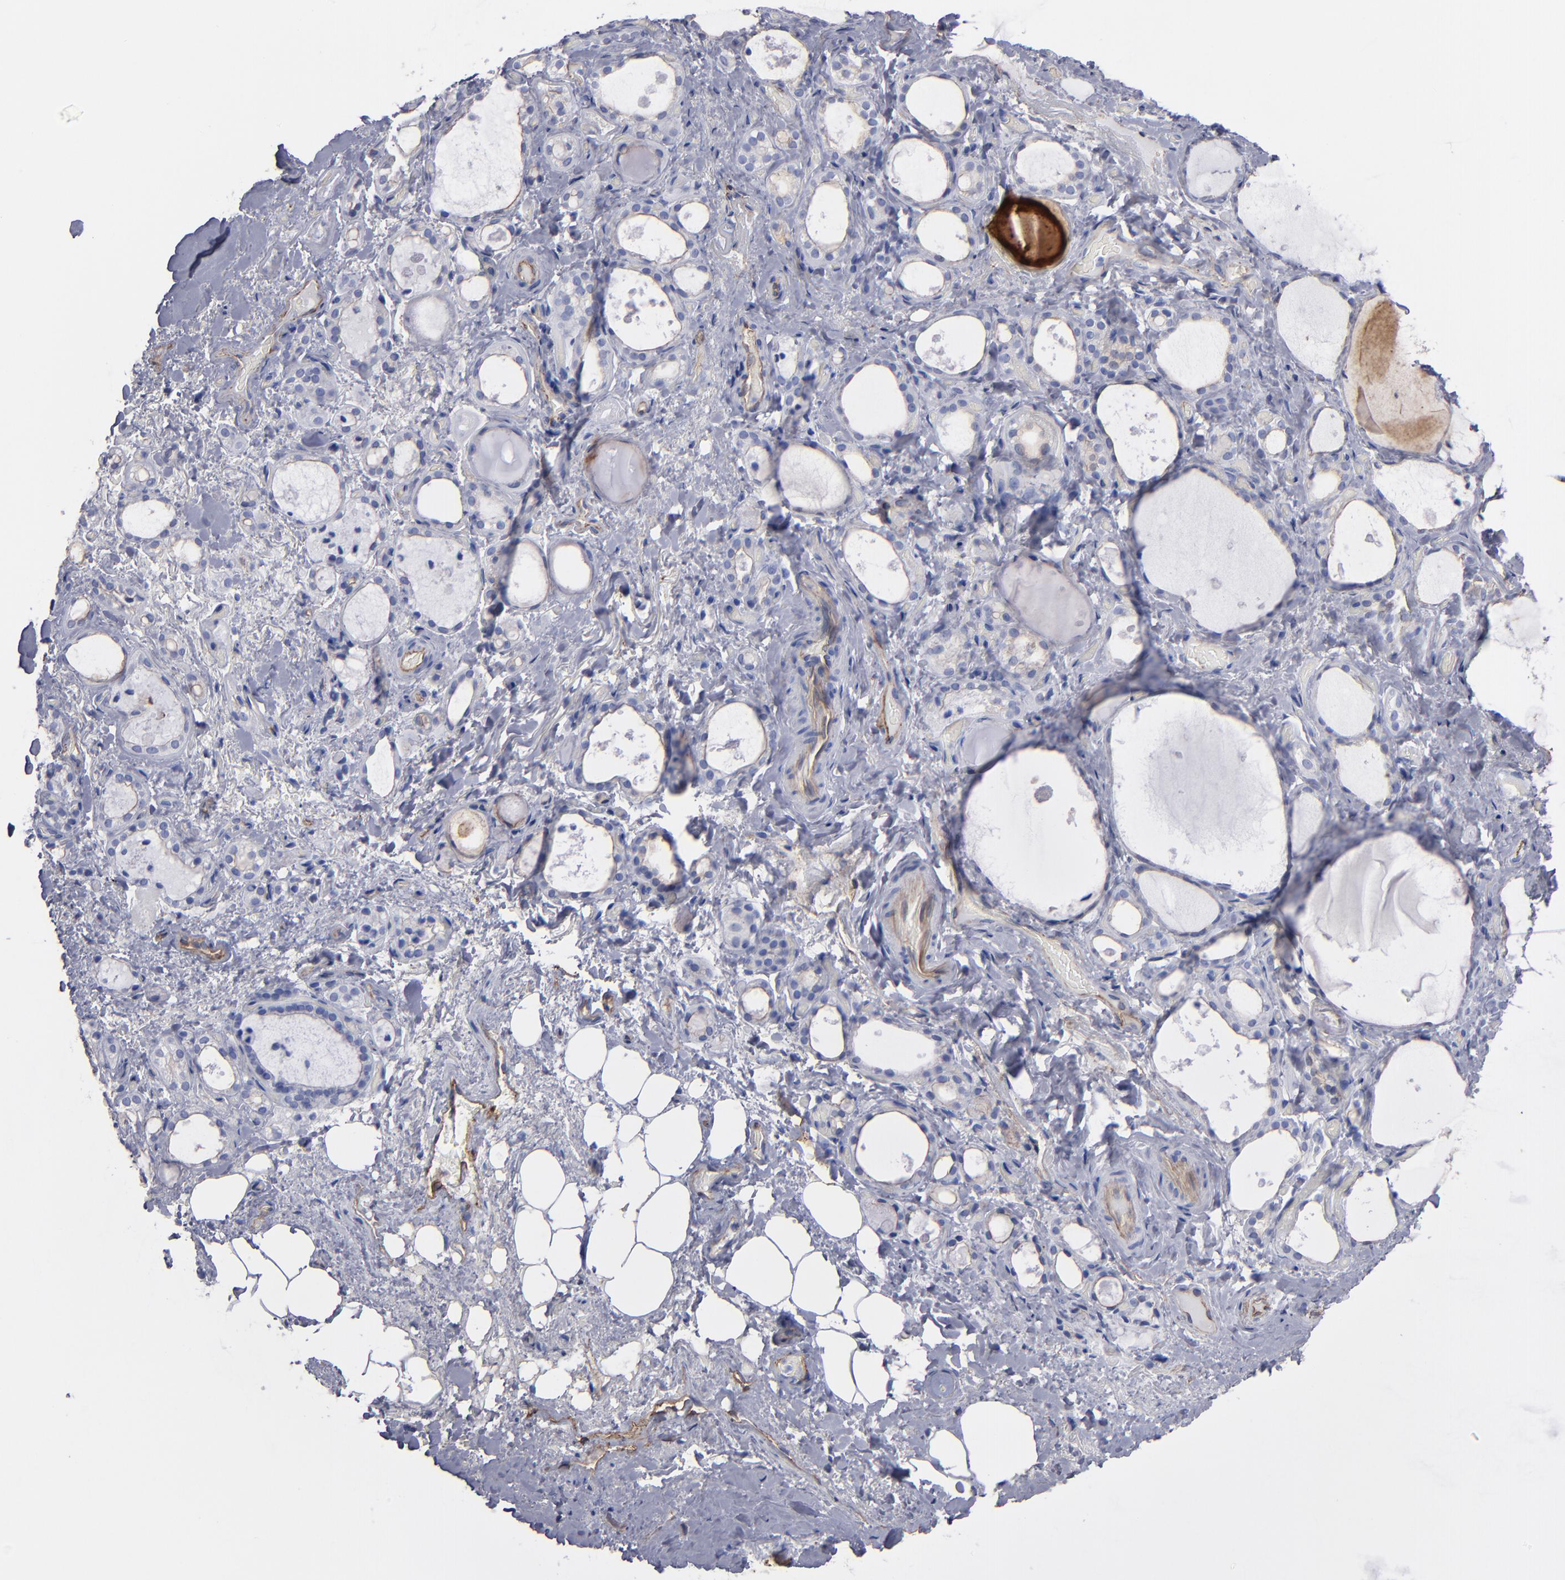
{"staining": {"intensity": "negative", "quantity": "none", "location": "none"}, "tissue": "thyroid gland", "cell_type": "Glandular cells", "image_type": "normal", "snomed": [{"axis": "morphology", "description": "Normal tissue, NOS"}, {"axis": "topography", "description": "Thyroid gland"}], "caption": "The histopathology image displays no significant staining in glandular cells of thyroid gland.", "gene": "TM4SF1", "patient": {"sex": "female", "age": 75}}